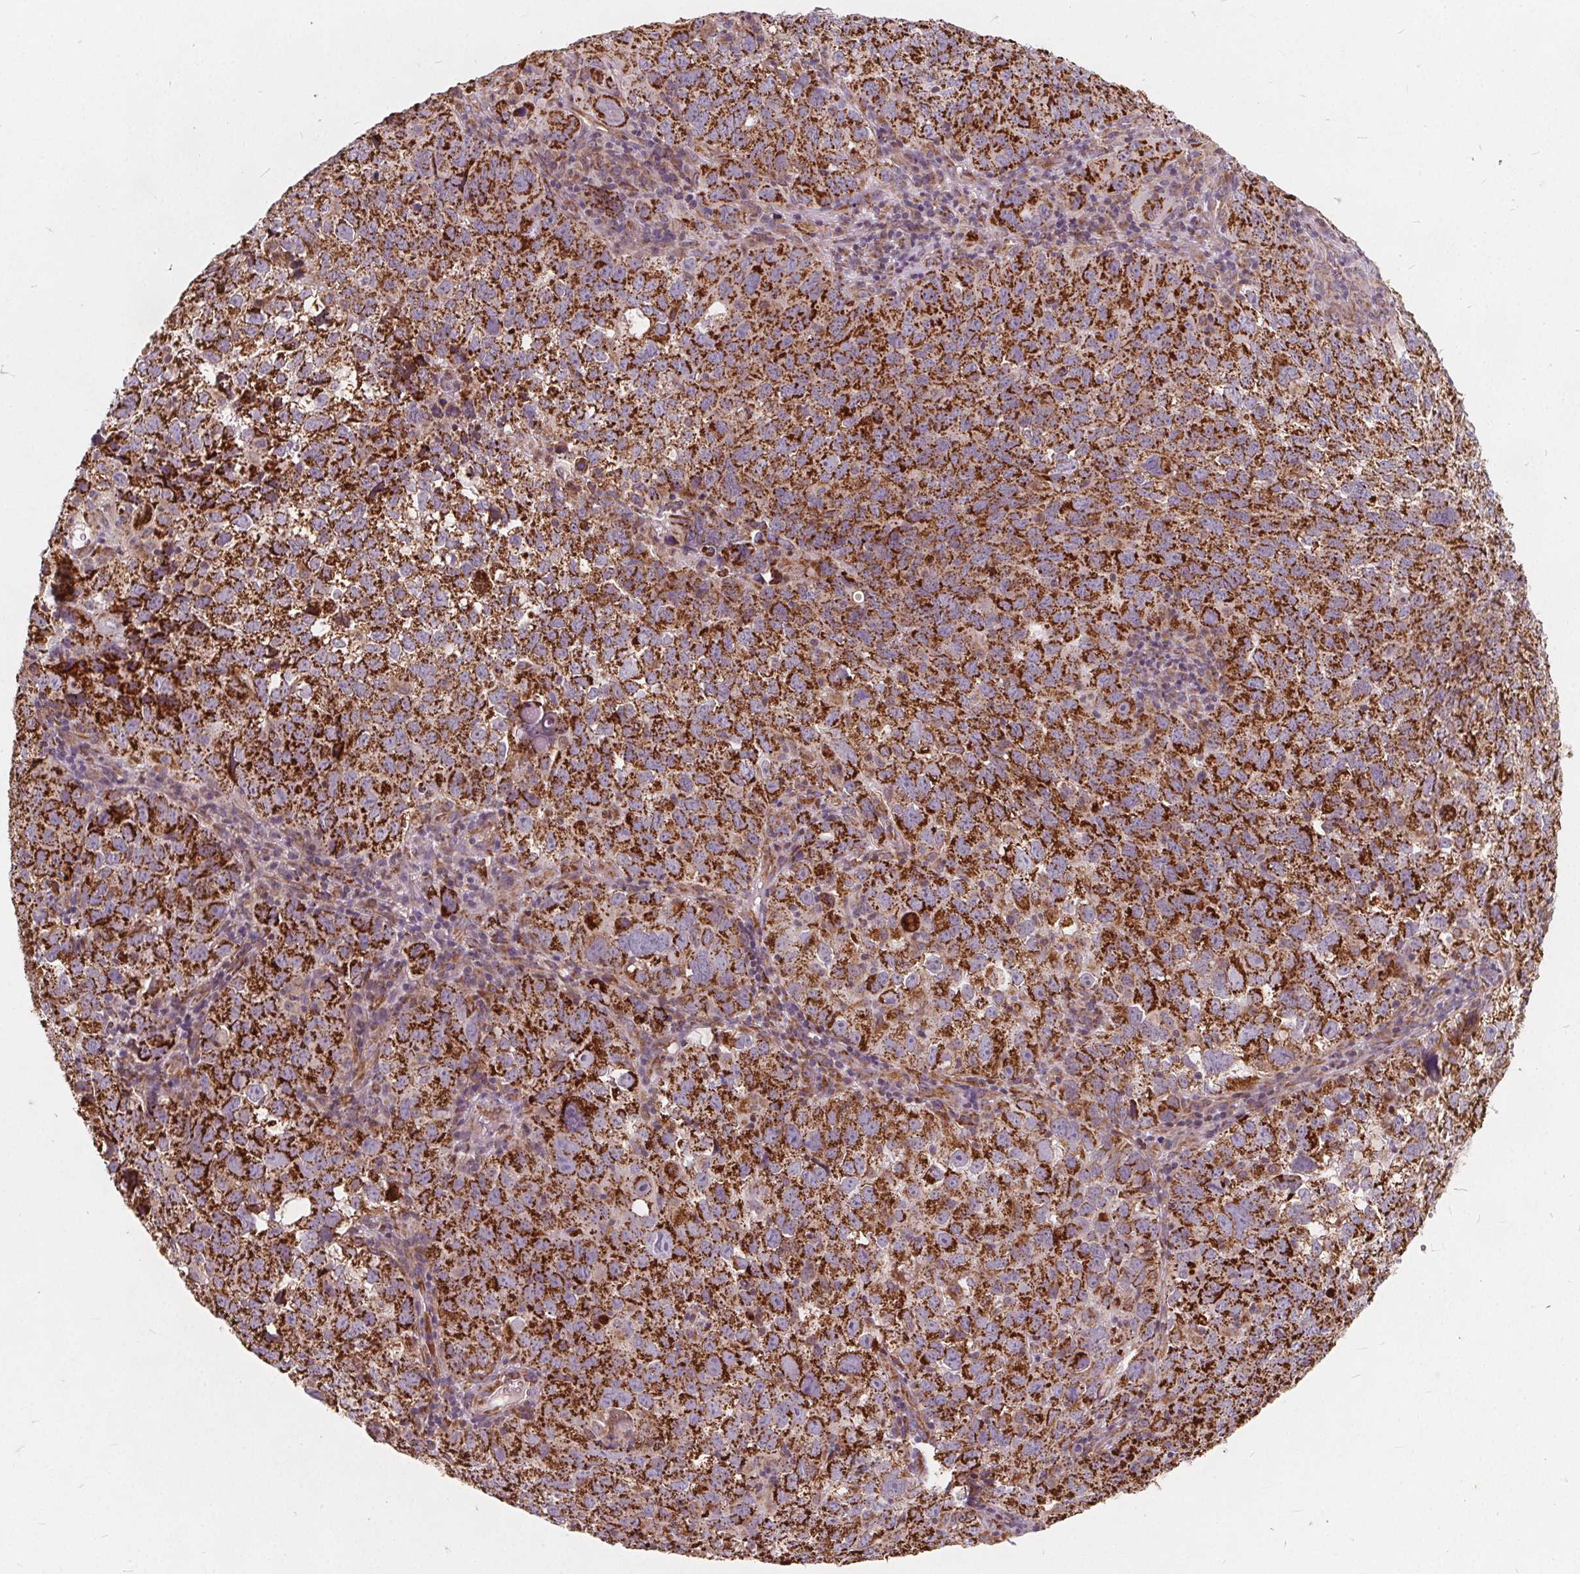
{"staining": {"intensity": "strong", "quantity": ">75%", "location": "cytoplasmic/membranous"}, "tissue": "cervical cancer", "cell_type": "Tumor cells", "image_type": "cancer", "snomed": [{"axis": "morphology", "description": "Squamous cell carcinoma, NOS"}, {"axis": "topography", "description": "Cervix"}], "caption": "A brown stain shows strong cytoplasmic/membranous expression of a protein in human squamous cell carcinoma (cervical) tumor cells.", "gene": "PLSCR3", "patient": {"sex": "female", "age": 55}}